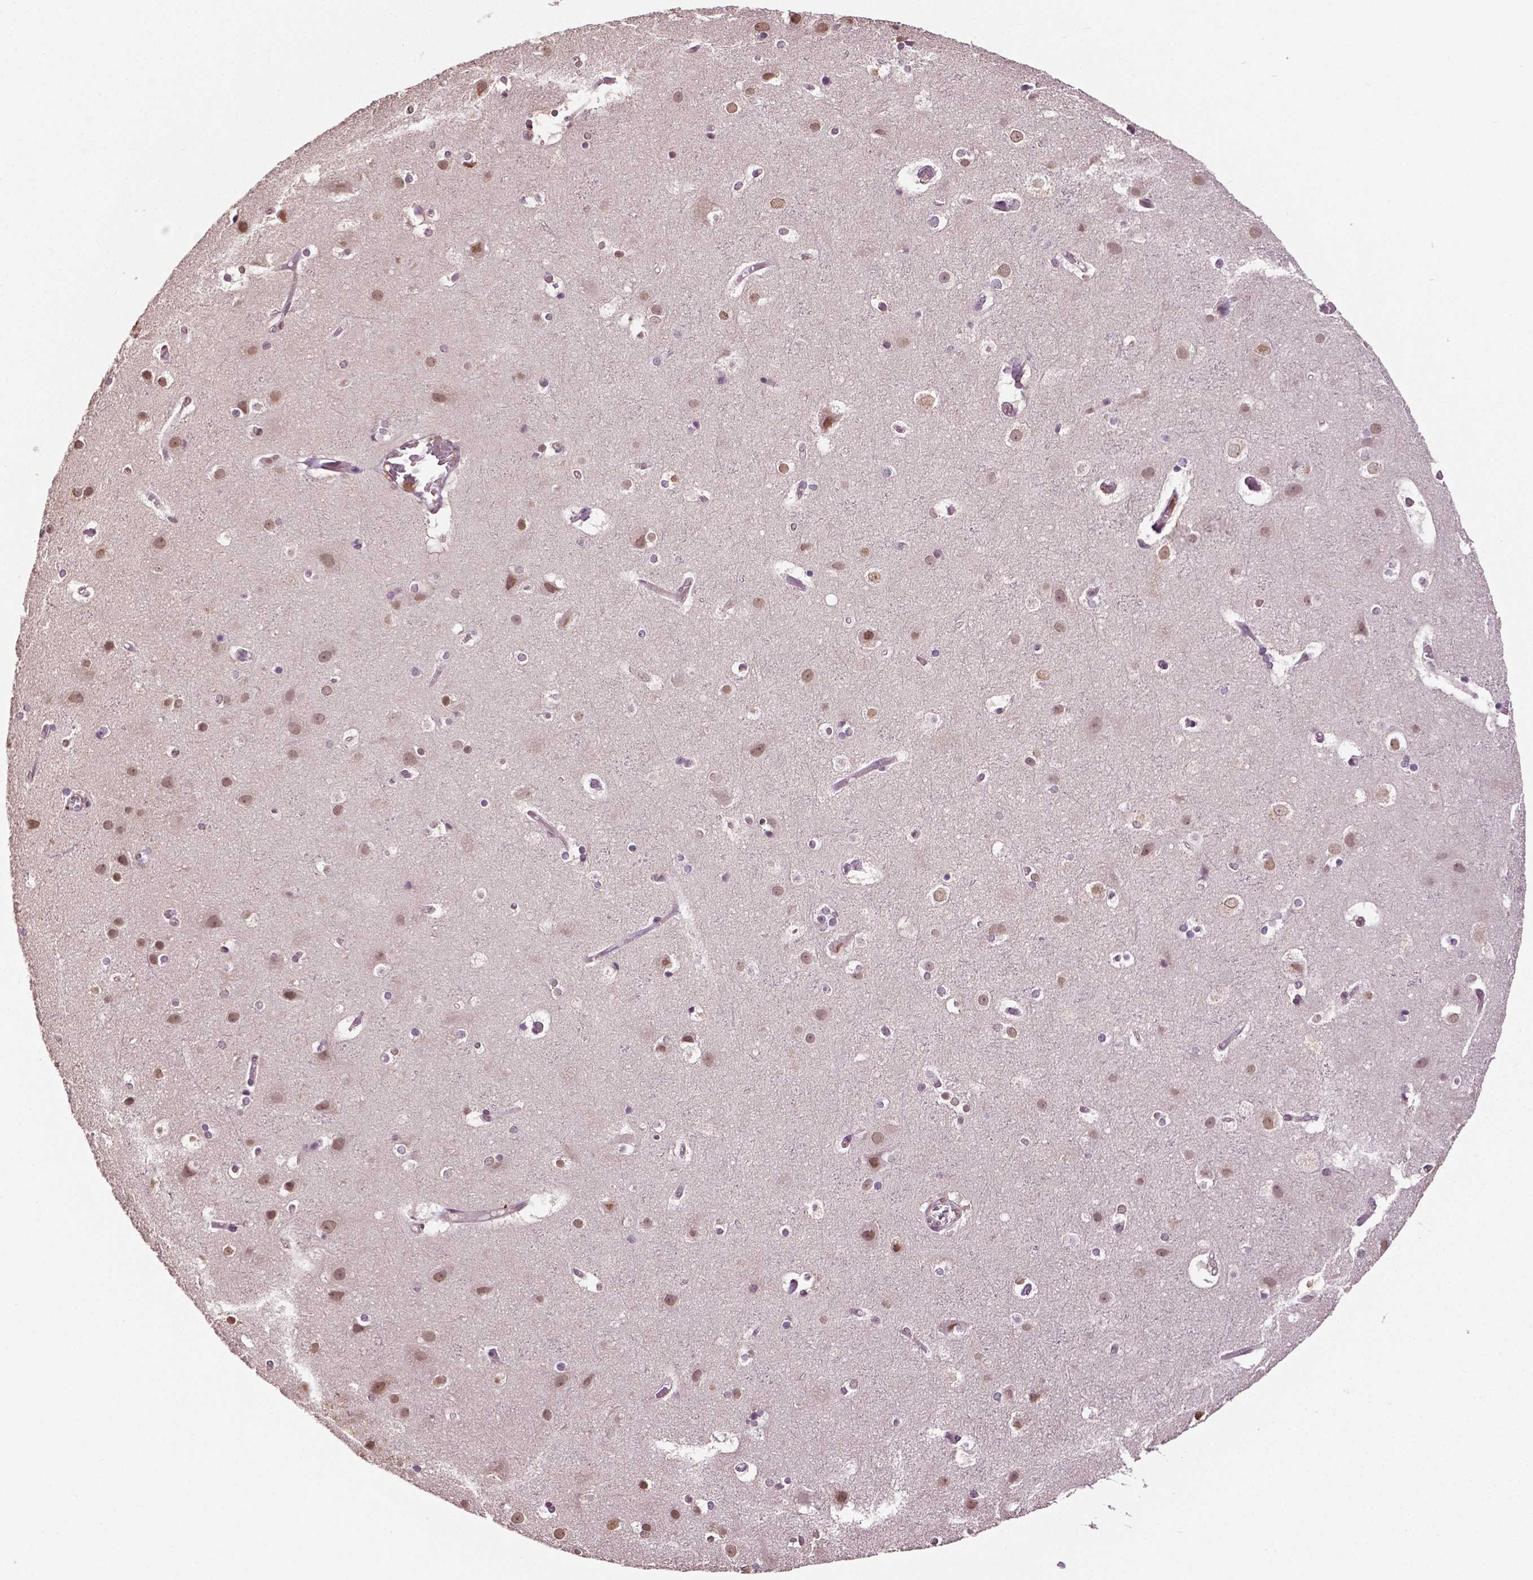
{"staining": {"intensity": "moderate", "quantity": "25%-75%", "location": "nuclear"}, "tissue": "cerebral cortex", "cell_type": "Endothelial cells", "image_type": "normal", "snomed": [{"axis": "morphology", "description": "Normal tissue, NOS"}, {"axis": "topography", "description": "Cerebral cortex"}], "caption": "DAB (3,3'-diaminobenzidine) immunohistochemical staining of benign human cerebral cortex displays moderate nuclear protein staining in about 25%-75% of endothelial cells. Ihc stains the protein of interest in brown and the nuclei are stained blue.", "gene": "DLX5", "patient": {"sex": "female", "age": 52}}